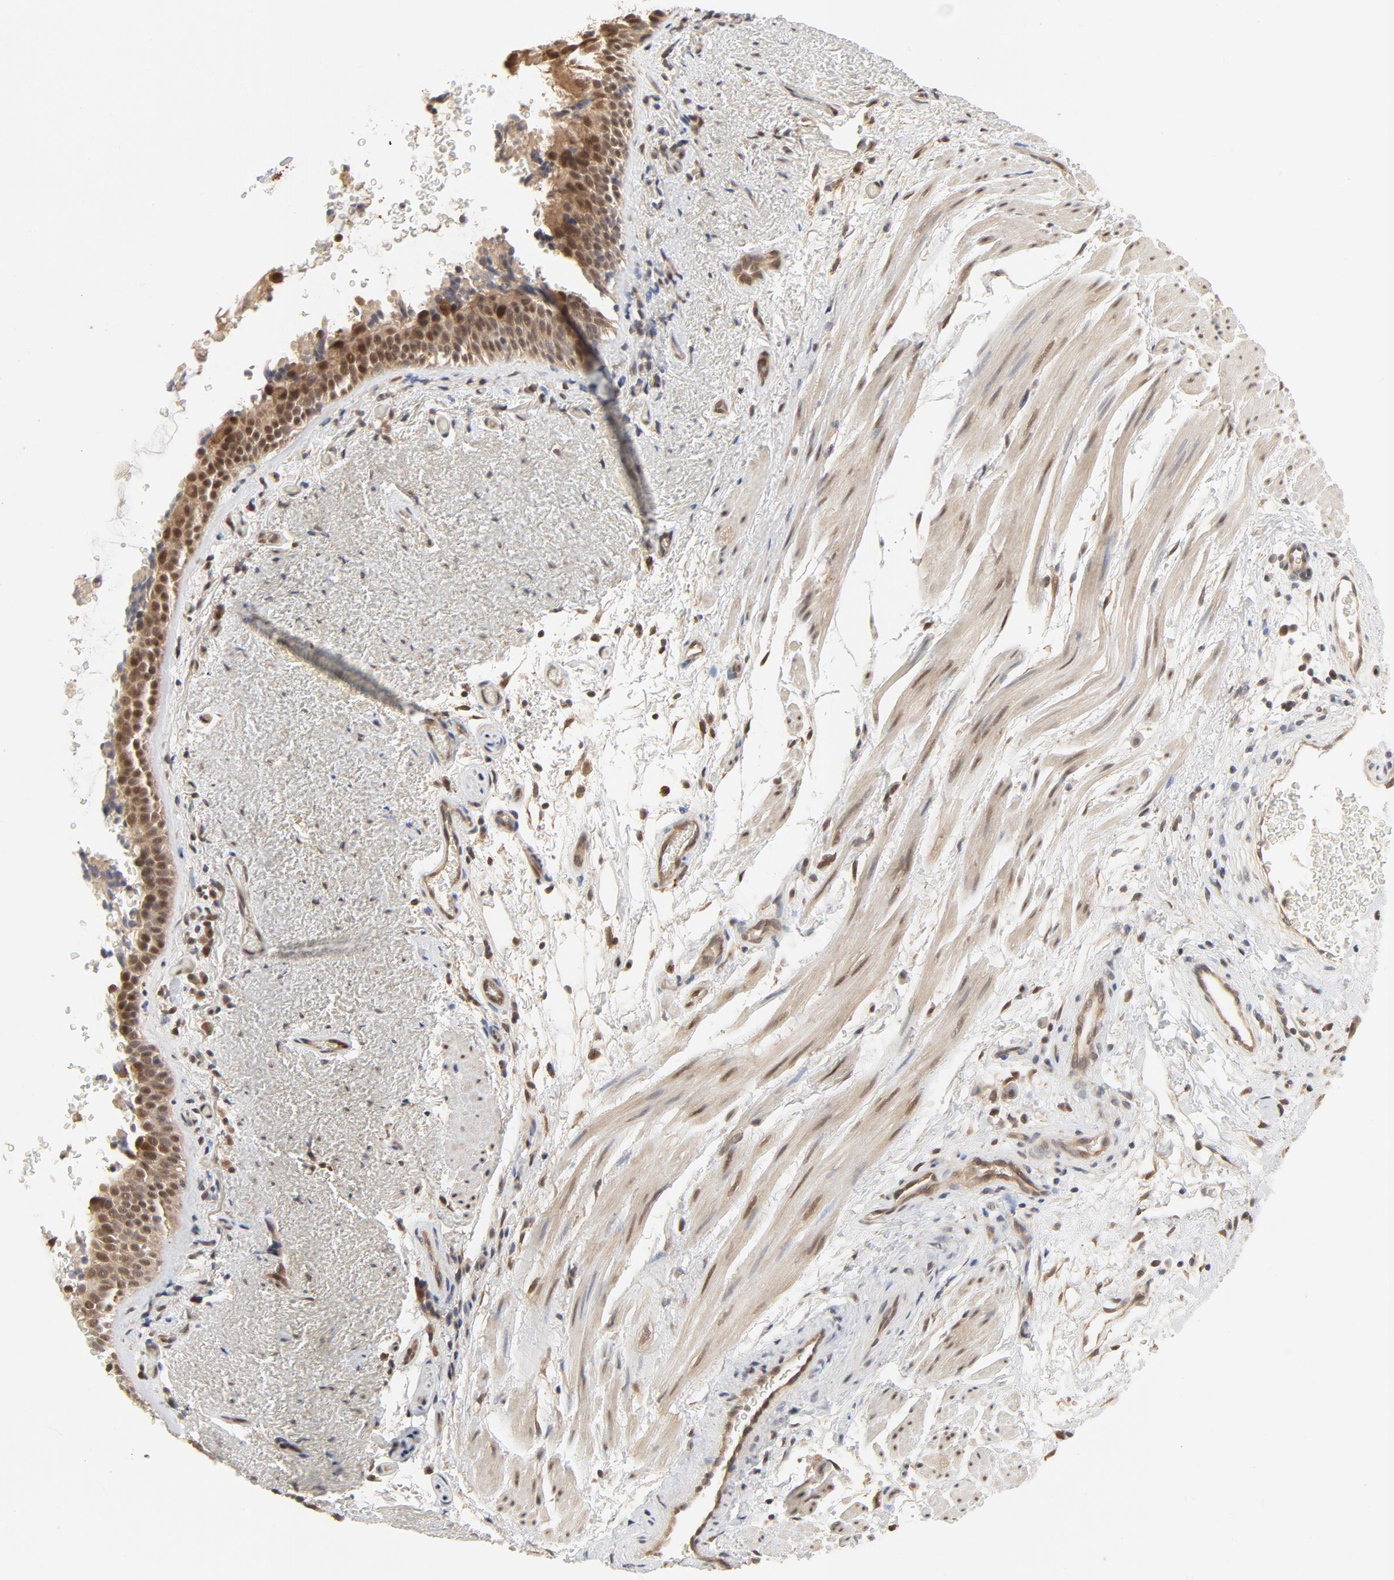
{"staining": {"intensity": "strong", "quantity": "25%-75%", "location": "cytoplasmic/membranous,nuclear"}, "tissue": "bronchus", "cell_type": "Respiratory epithelial cells", "image_type": "normal", "snomed": [{"axis": "morphology", "description": "Normal tissue, NOS"}, {"axis": "topography", "description": "Bronchus"}], "caption": "Protein analysis of unremarkable bronchus shows strong cytoplasmic/membranous,nuclear positivity in about 25%-75% of respiratory epithelial cells. (DAB = brown stain, brightfield microscopy at high magnification).", "gene": "NEDD8", "patient": {"sex": "female", "age": 54}}